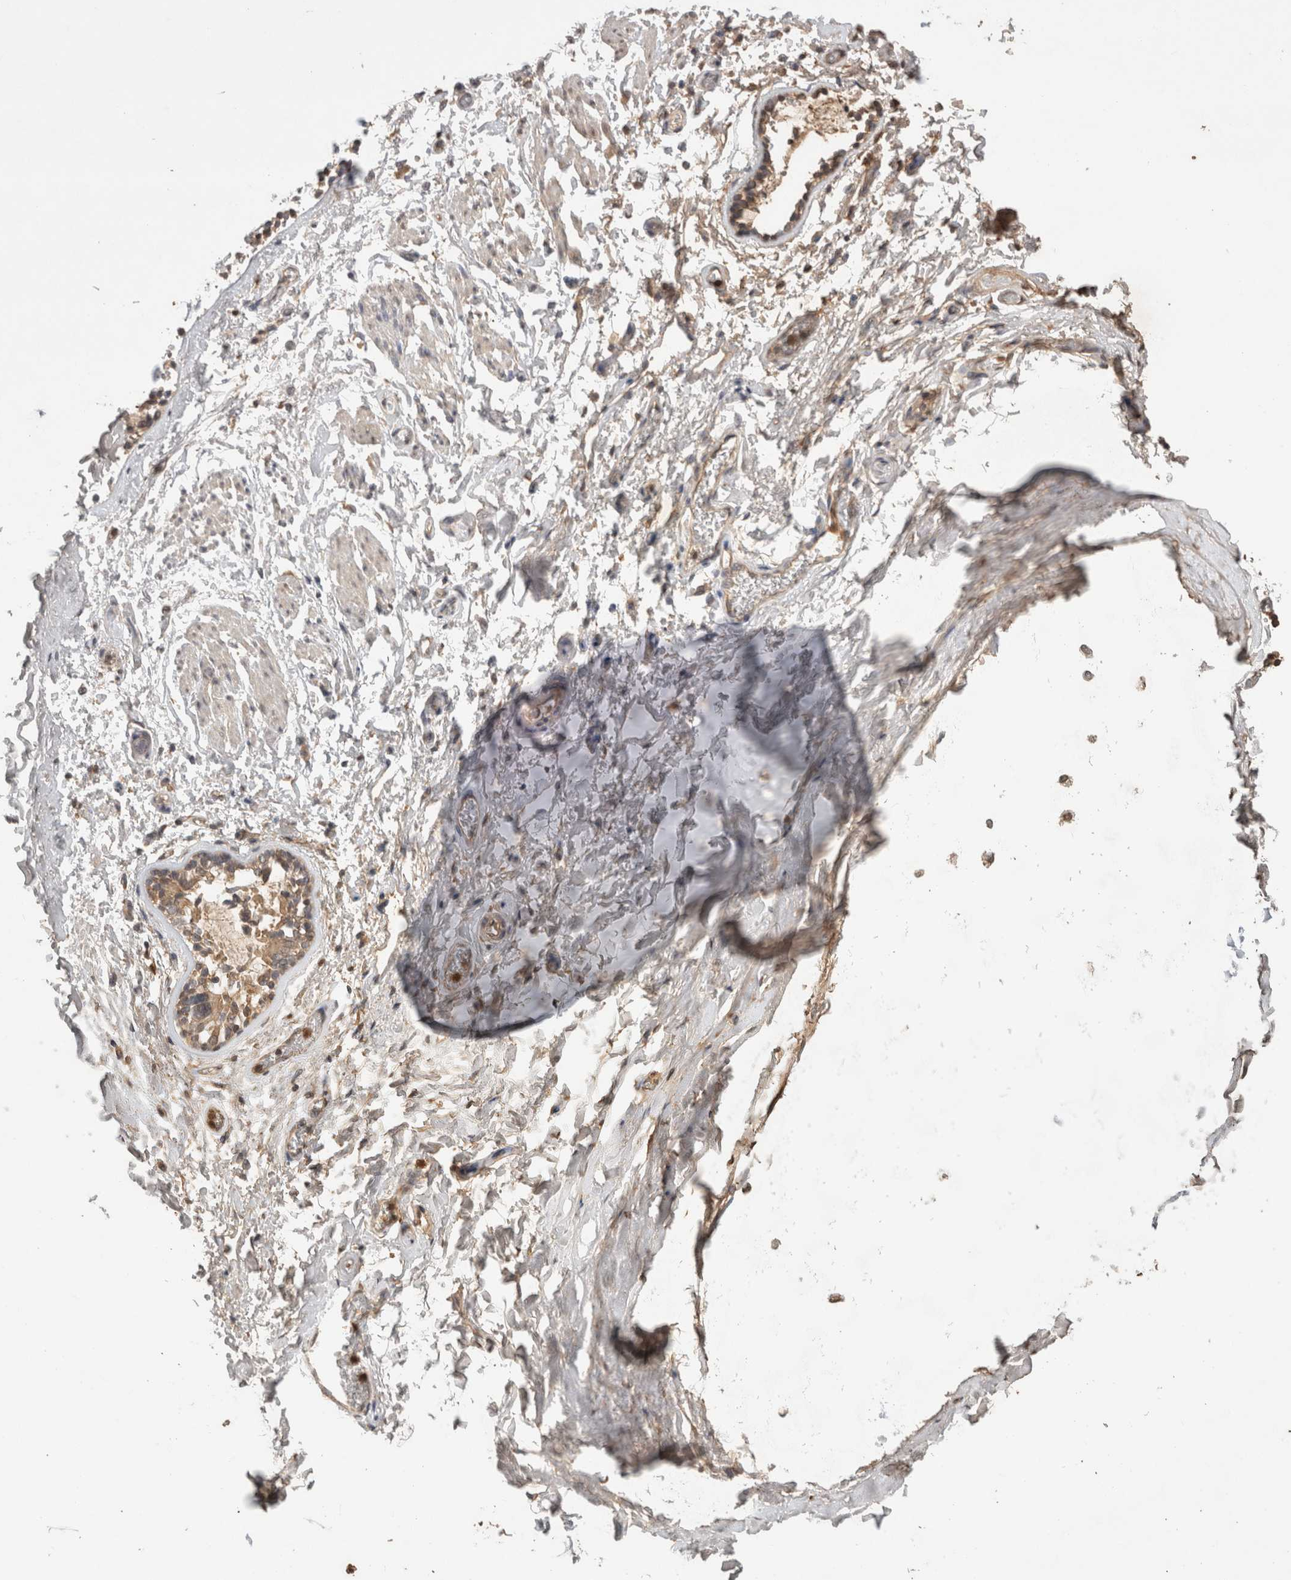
{"staining": {"intensity": "weak", "quantity": ">75%", "location": "cytoplasmic/membranous"}, "tissue": "soft tissue", "cell_type": "Fibroblasts", "image_type": "normal", "snomed": [{"axis": "morphology", "description": "Normal tissue, NOS"}, {"axis": "topography", "description": "Cartilage tissue"}, {"axis": "topography", "description": "Lung"}], "caption": "Brown immunohistochemical staining in benign soft tissue displays weak cytoplasmic/membranous positivity in about >75% of fibroblasts.", "gene": "PRMT3", "patient": {"sex": "female", "age": 77}}